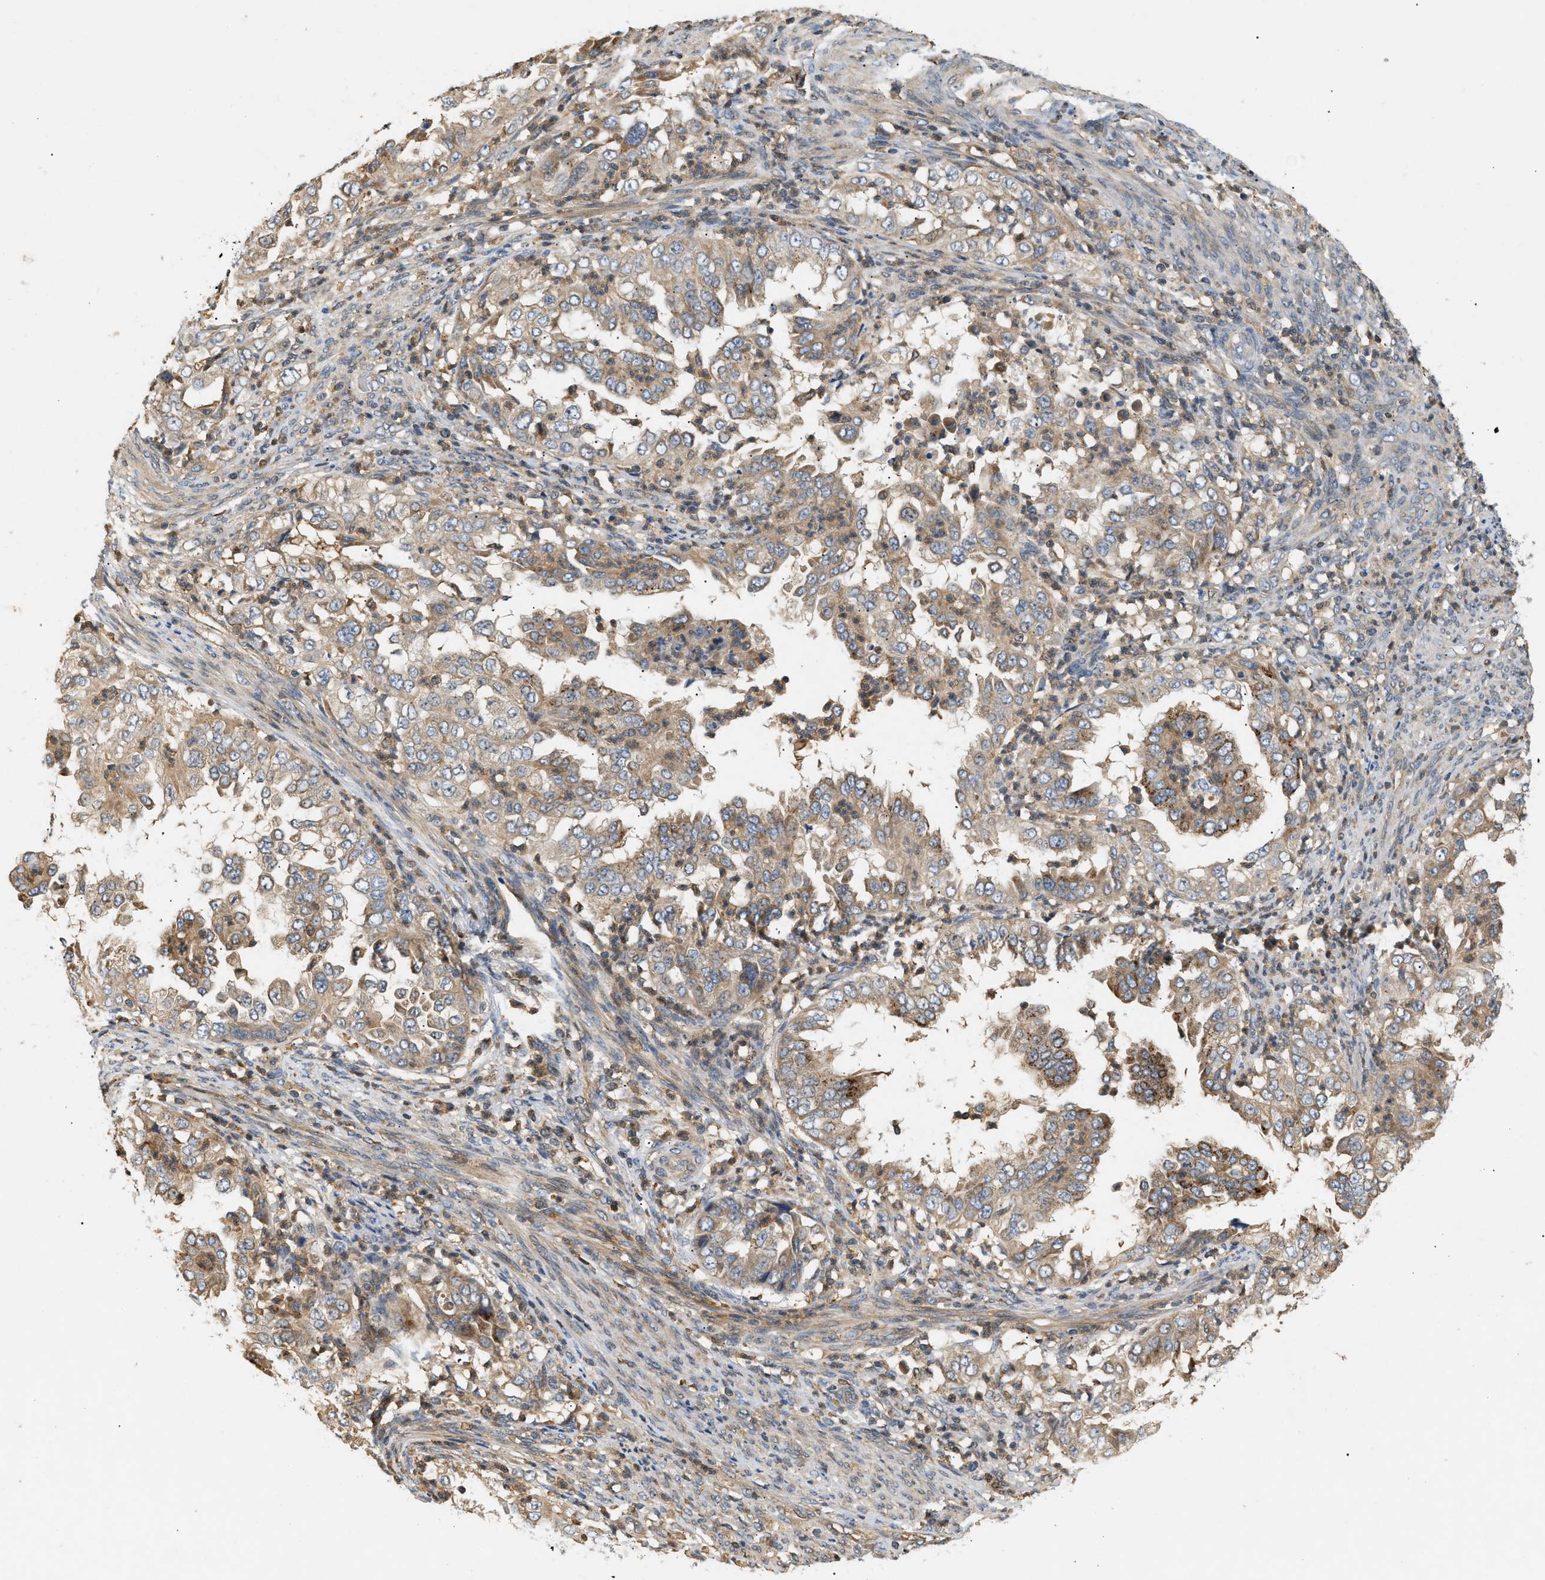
{"staining": {"intensity": "weak", "quantity": ">75%", "location": "cytoplasmic/membranous"}, "tissue": "endometrial cancer", "cell_type": "Tumor cells", "image_type": "cancer", "snomed": [{"axis": "morphology", "description": "Adenocarcinoma, NOS"}, {"axis": "topography", "description": "Endometrium"}], "caption": "Immunohistochemistry (IHC) of human adenocarcinoma (endometrial) shows low levels of weak cytoplasmic/membranous positivity in about >75% of tumor cells. (Brightfield microscopy of DAB IHC at high magnification).", "gene": "FARS2", "patient": {"sex": "female", "age": 85}}